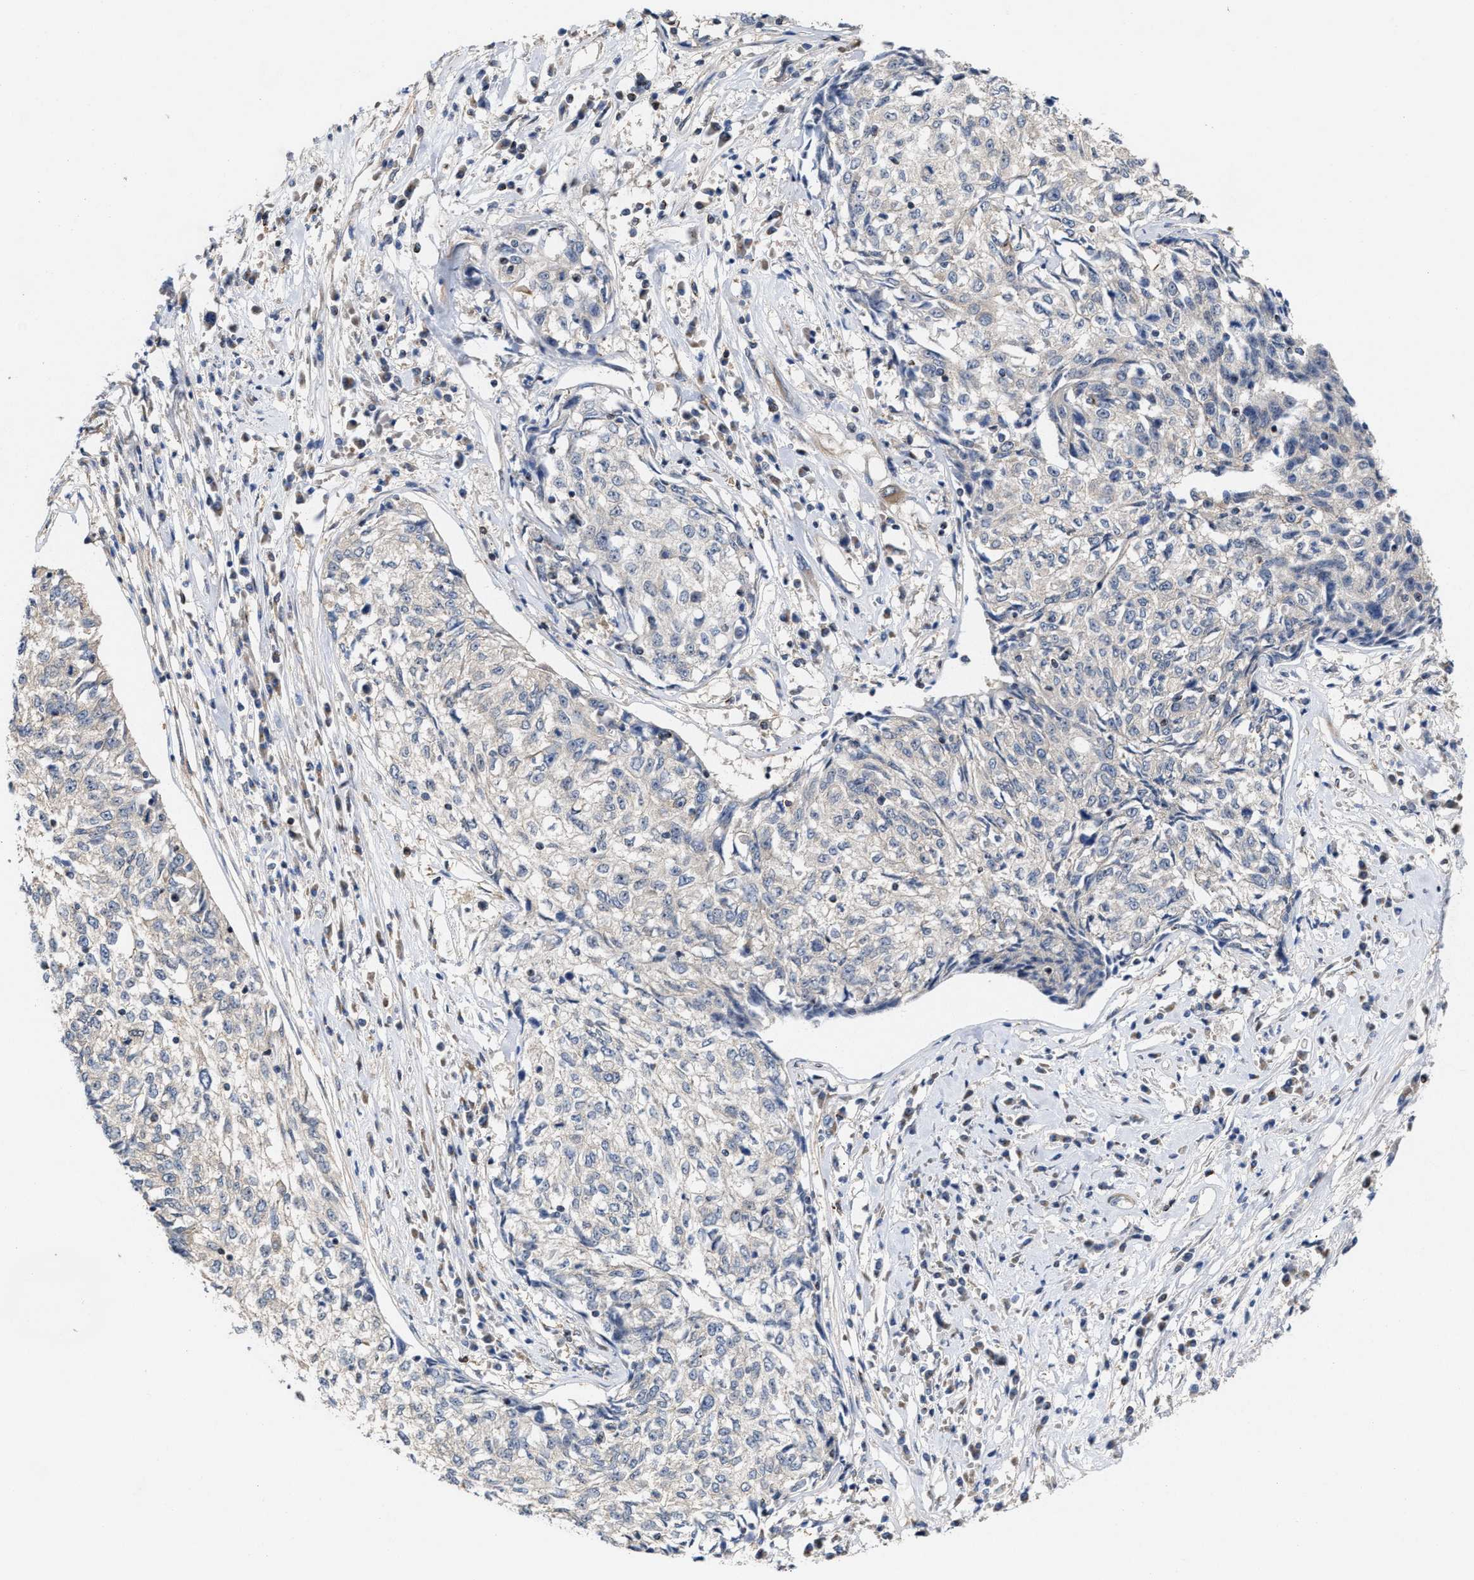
{"staining": {"intensity": "weak", "quantity": "<25%", "location": "cytoplasmic/membranous"}, "tissue": "cervical cancer", "cell_type": "Tumor cells", "image_type": "cancer", "snomed": [{"axis": "morphology", "description": "Squamous cell carcinoma, NOS"}, {"axis": "topography", "description": "Cervix"}], "caption": "Immunohistochemistry (IHC) micrograph of neoplastic tissue: squamous cell carcinoma (cervical) stained with DAB demonstrates no significant protein expression in tumor cells. (DAB immunohistochemistry (IHC) with hematoxylin counter stain).", "gene": "BBLN", "patient": {"sex": "female", "age": 57}}